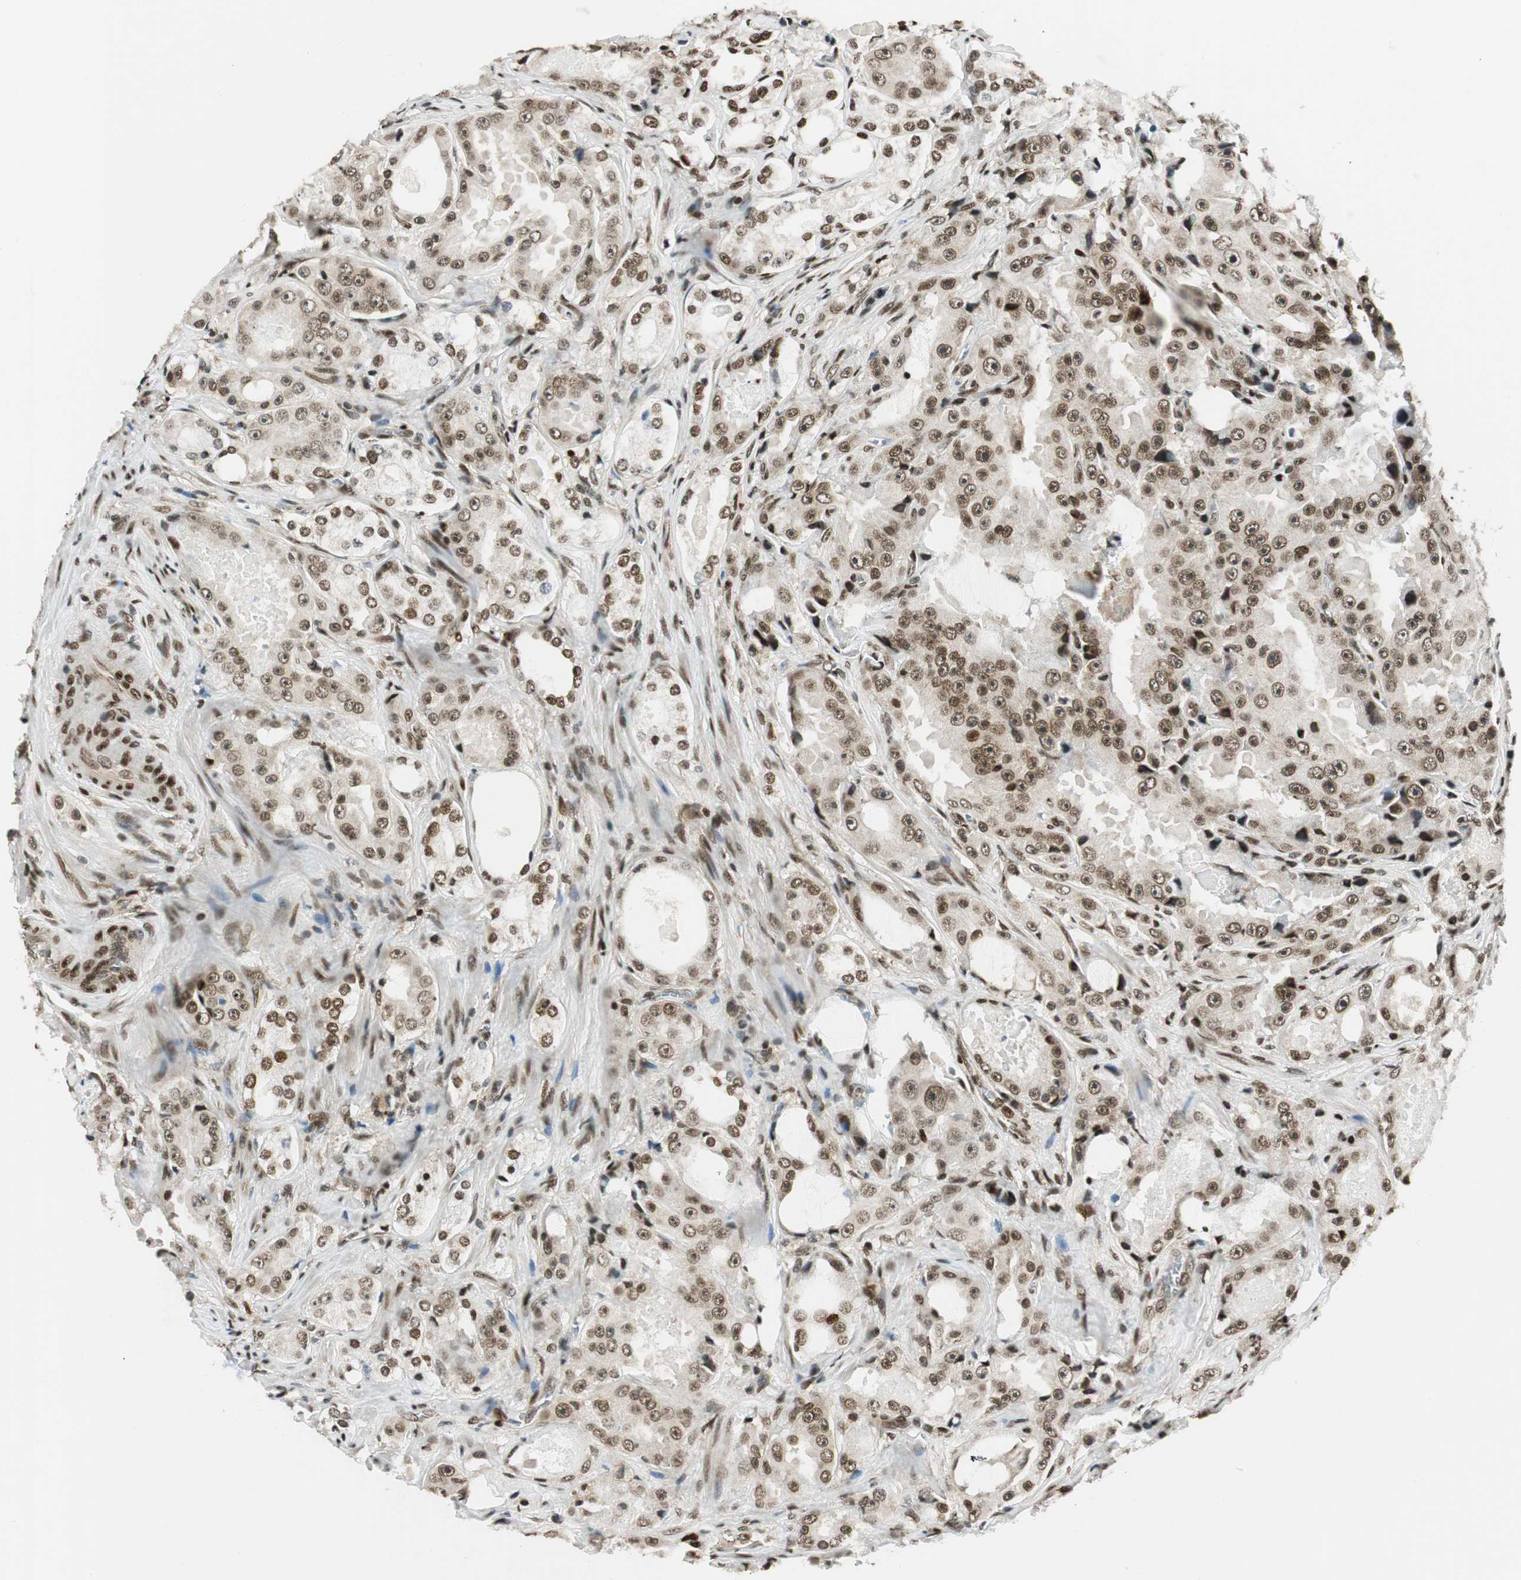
{"staining": {"intensity": "moderate", "quantity": ">75%", "location": "nuclear"}, "tissue": "prostate cancer", "cell_type": "Tumor cells", "image_type": "cancer", "snomed": [{"axis": "morphology", "description": "Adenocarcinoma, High grade"}, {"axis": "topography", "description": "Prostate"}], "caption": "The histopathology image displays a brown stain indicating the presence of a protein in the nuclear of tumor cells in prostate adenocarcinoma (high-grade).", "gene": "RING1", "patient": {"sex": "male", "age": 73}}